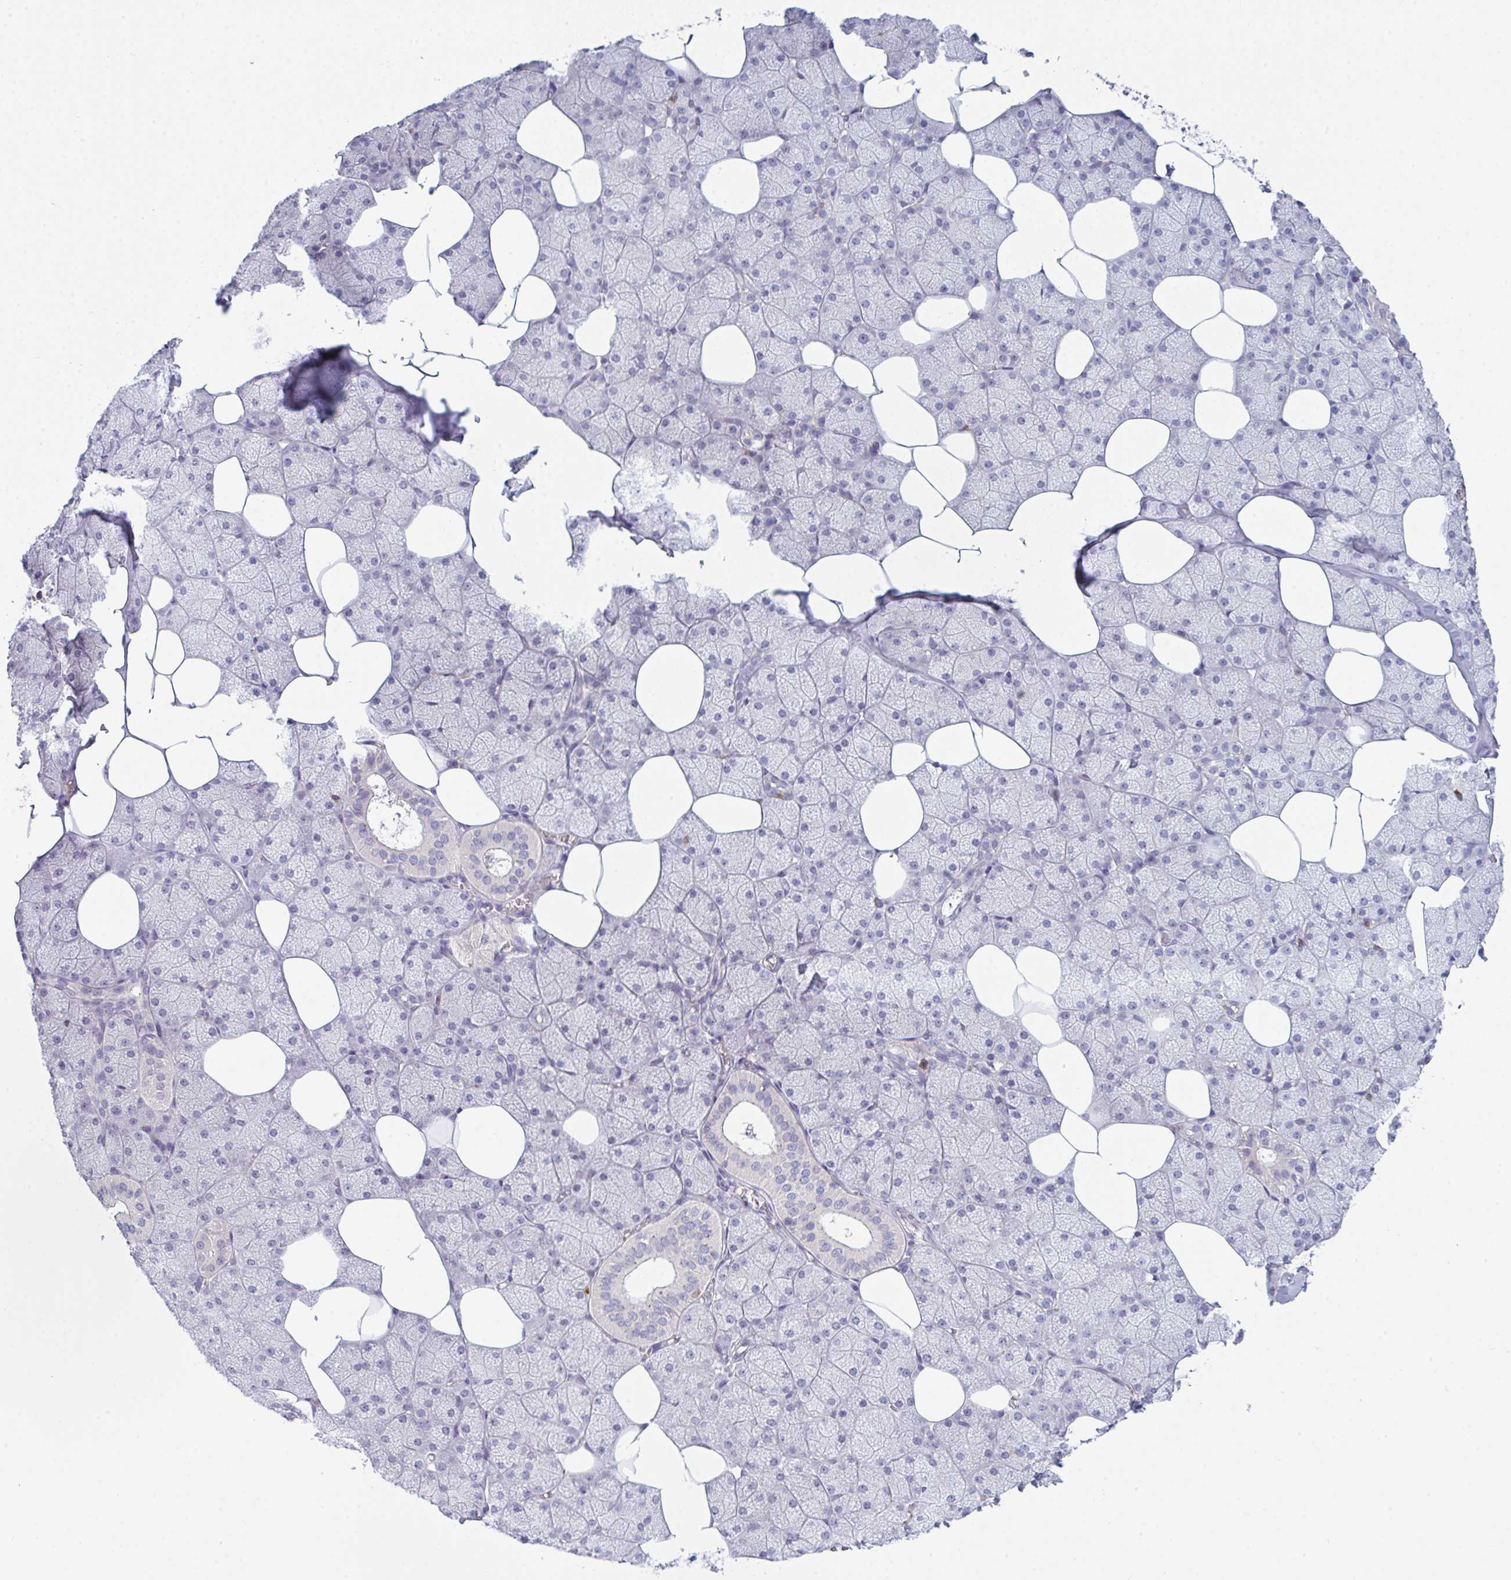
{"staining": {"intensity": "negative", "quantity": "none", "location": "none"}, "tissue": "salivary gland", "cell_type": "Glandular cells", "image_type": "normal", "snomed": [{"axis": "morphology", "description": "Normal tissue, NOS"}, {"axis": "topography", "description": "Salivary gland"}, {"axis": "topography", "description": "Peripheral nerve tissue"}], "caption": "Immunohistochemical staining of benign human salivary gland shows no significant staining in glandular cells. (Brightfield microscopy of DAB (3,3'-diaminobenzidine) immunohistochemistry (IHC) at high magnification).", "gene": "CD80", "patient": {"sex": "male", "age": 38}}